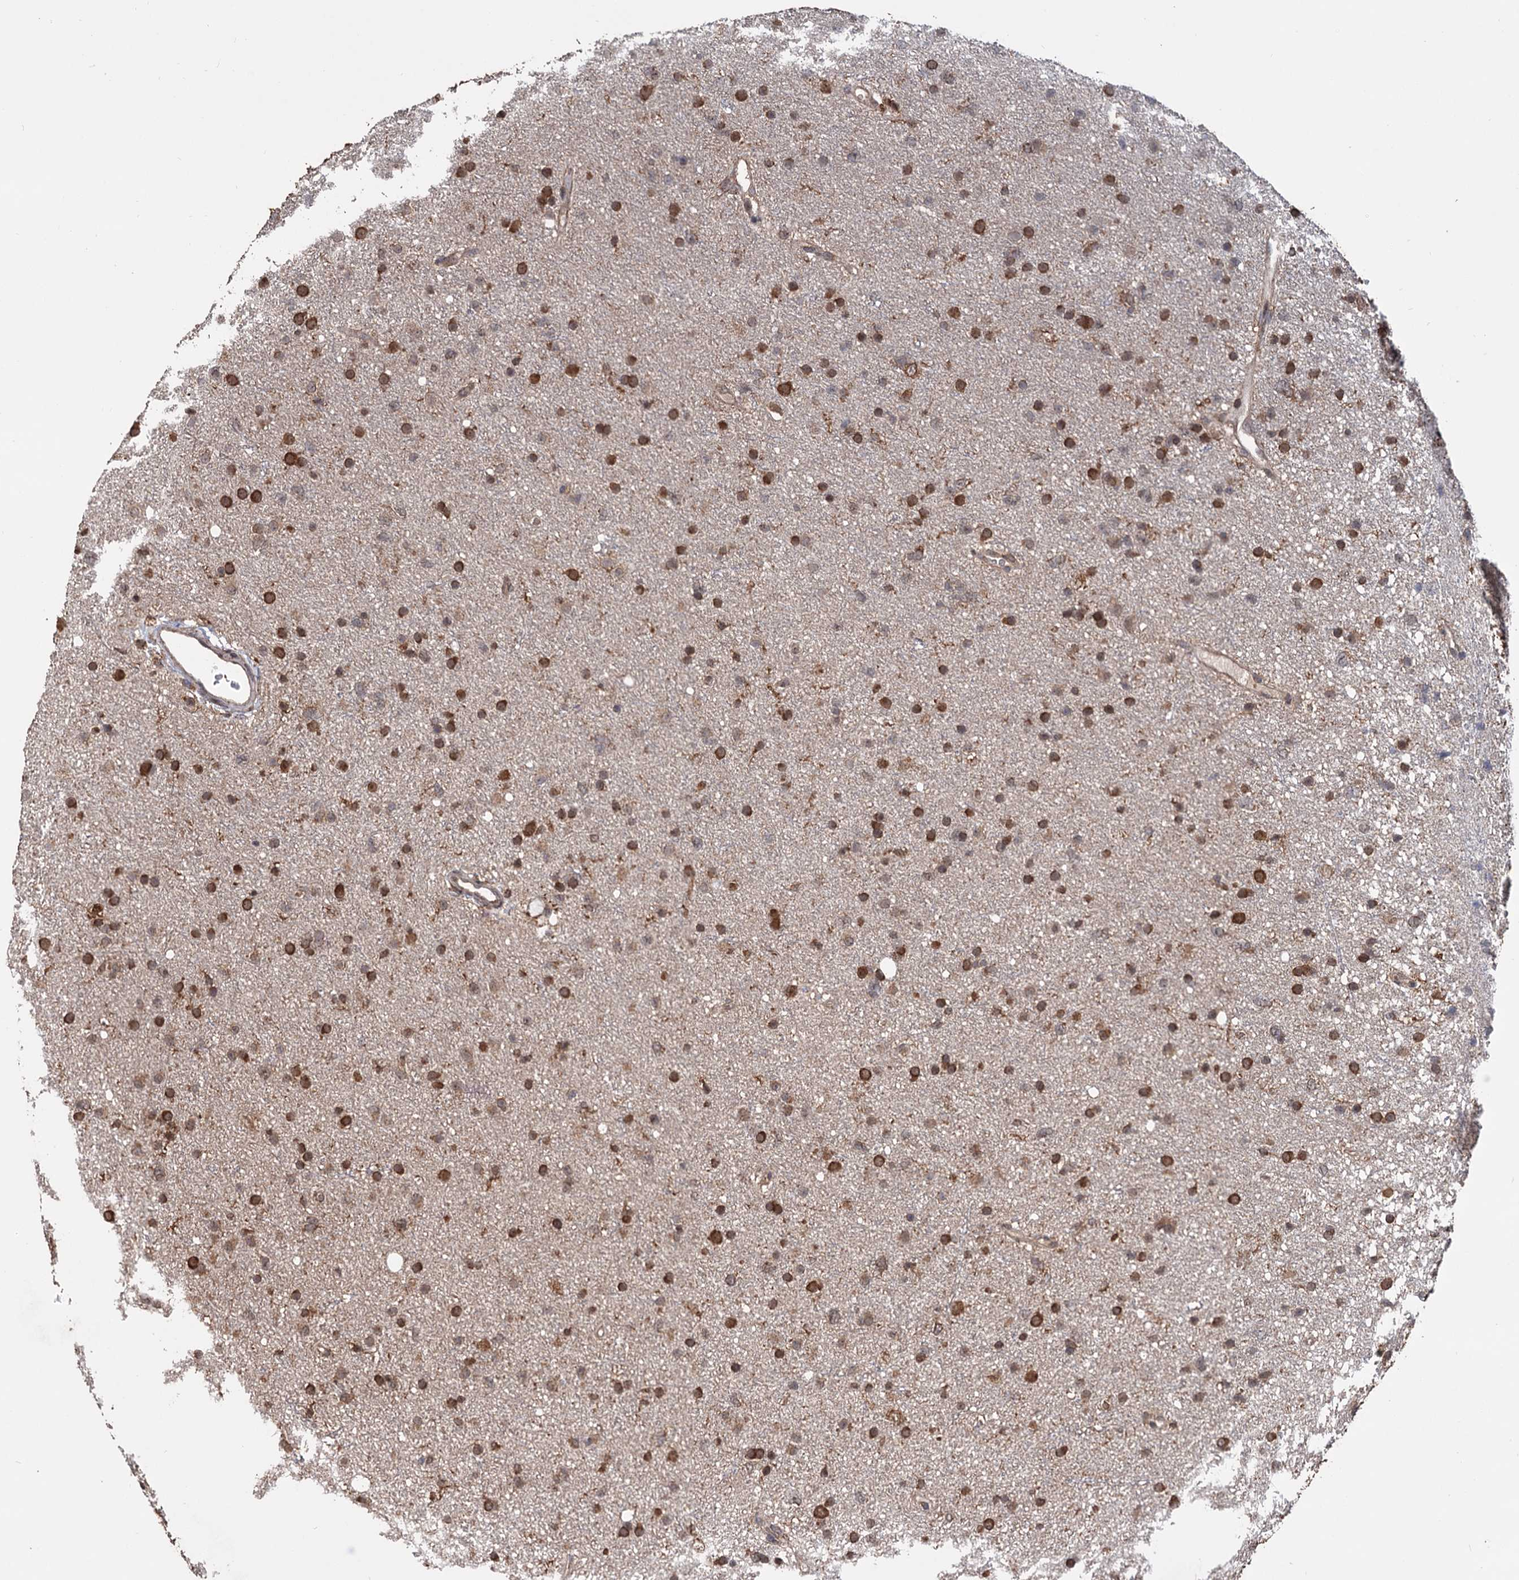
{"staining": {"intensity": "moderate", "quantity": ">75%", "location": "cytoplasmic/membranous"}, "tissue": "glioma", "cell_type": "Tumor cells", "image_type": "cancer", "snomed": [{"axis": "morphology", "description": "Glioma, malignant, Low grade"}, {"axis": "topography", "description": "Cerebral cortex"}], "caption": "Immunohistochemical staining of human malignant glioma (low-grade) displays moderate cytoplasmic/membranous protein positivity in about >75% of tumor cells.", "gene": "TBC1D12", "patient": {"sex": "female", "age": 39}}